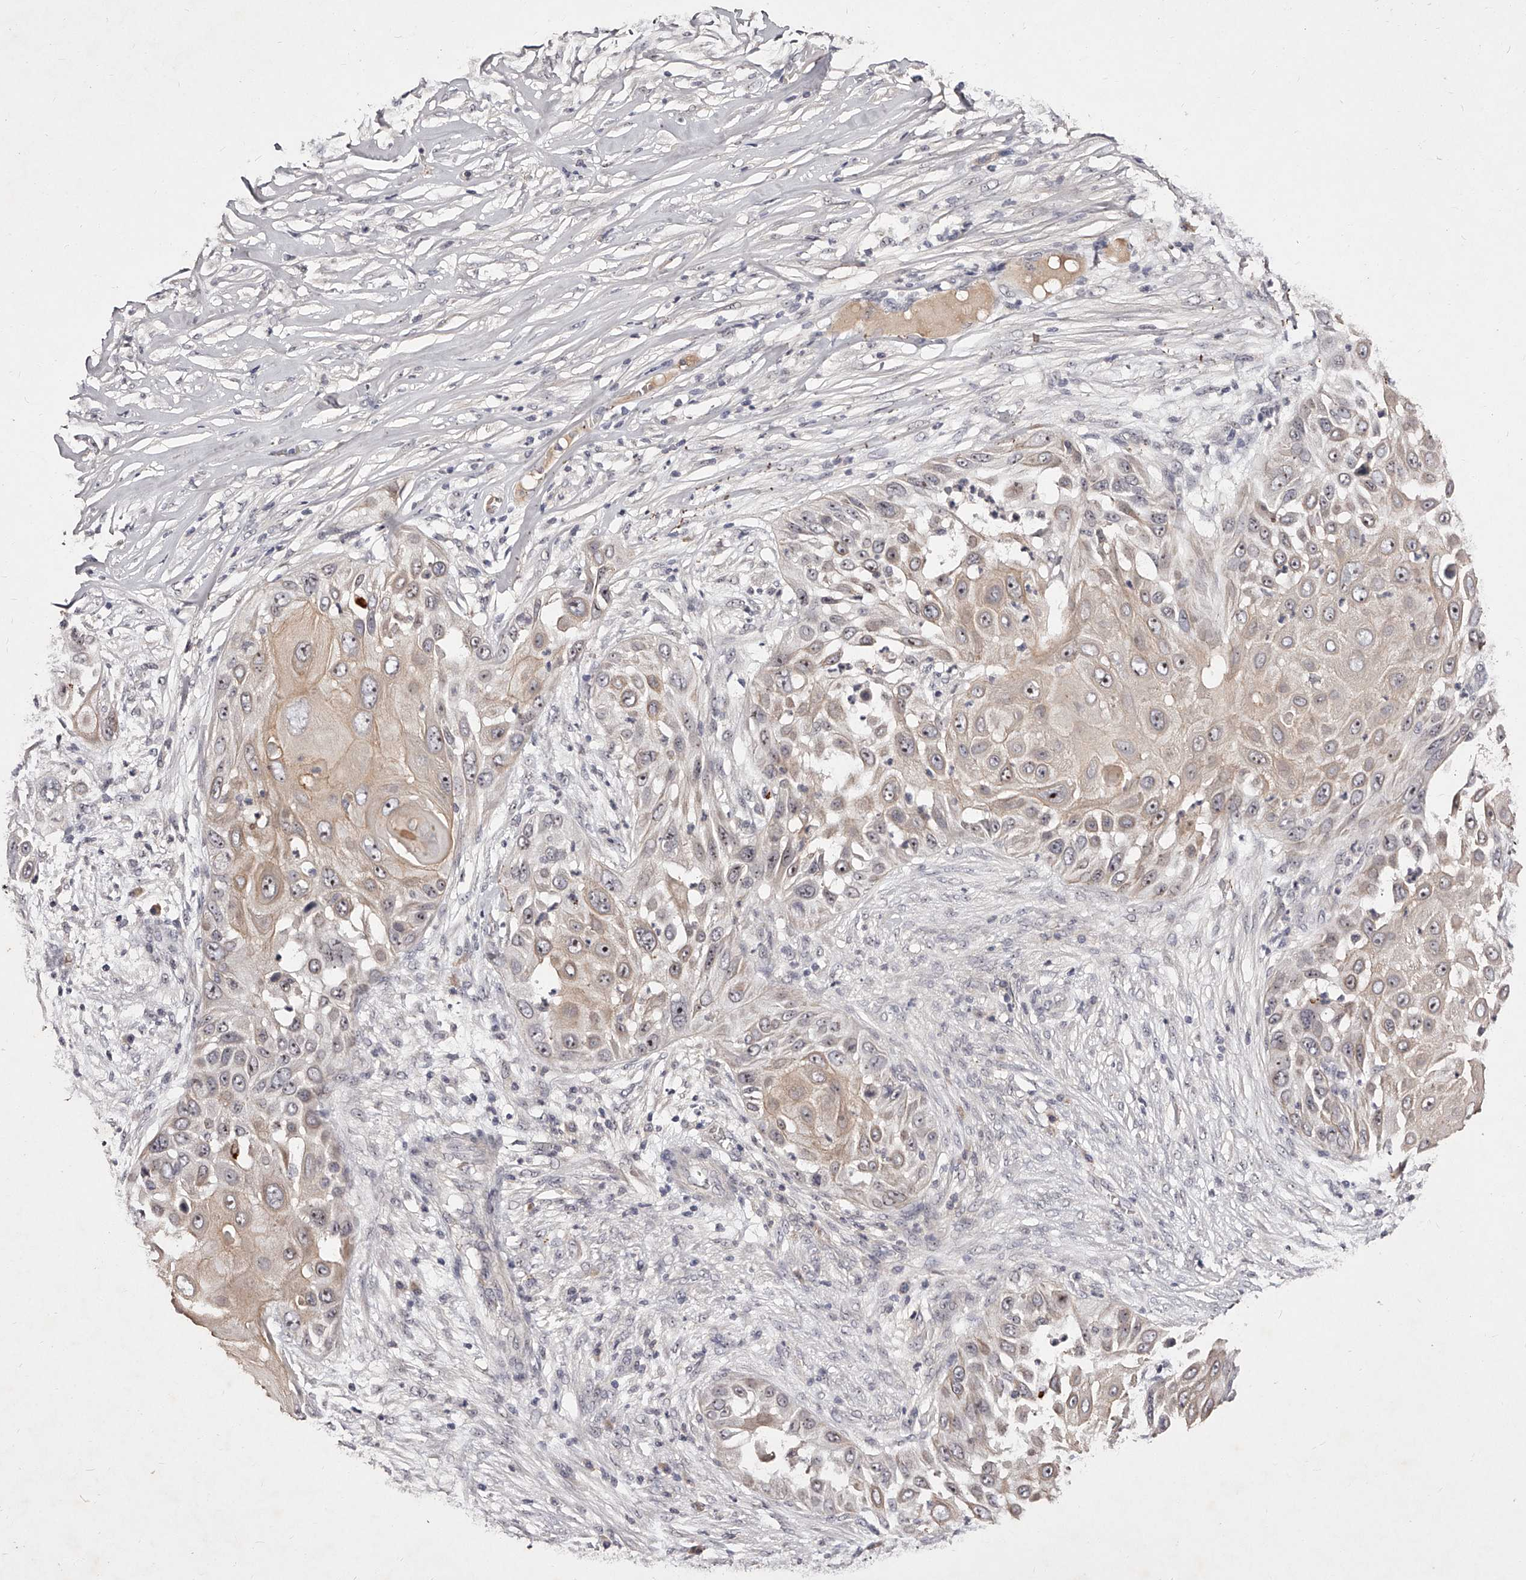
{"staining": {"intensity": "weak", "quantity": "25%-75%", "location": "cytoplasmic/membranous,nuclear"}, "tissue": "skin cancer", "cell_type": "Tumor cells", "image_type": "cancer", "snomed": [{"axis": "morphology", "description": "Squamous cell carcinoma, NOS"}, {"axis": "topography", "description": "Skin"}], "caption": "Protein staining exhibits weak cytoplasmic/membranous and nuclear expression in about 25%-75% of tumor cells in skin cancer (squamous cell carcinoma).", "gene": "PHACTR1", "patient": {"sex": "female", "age": 44}}